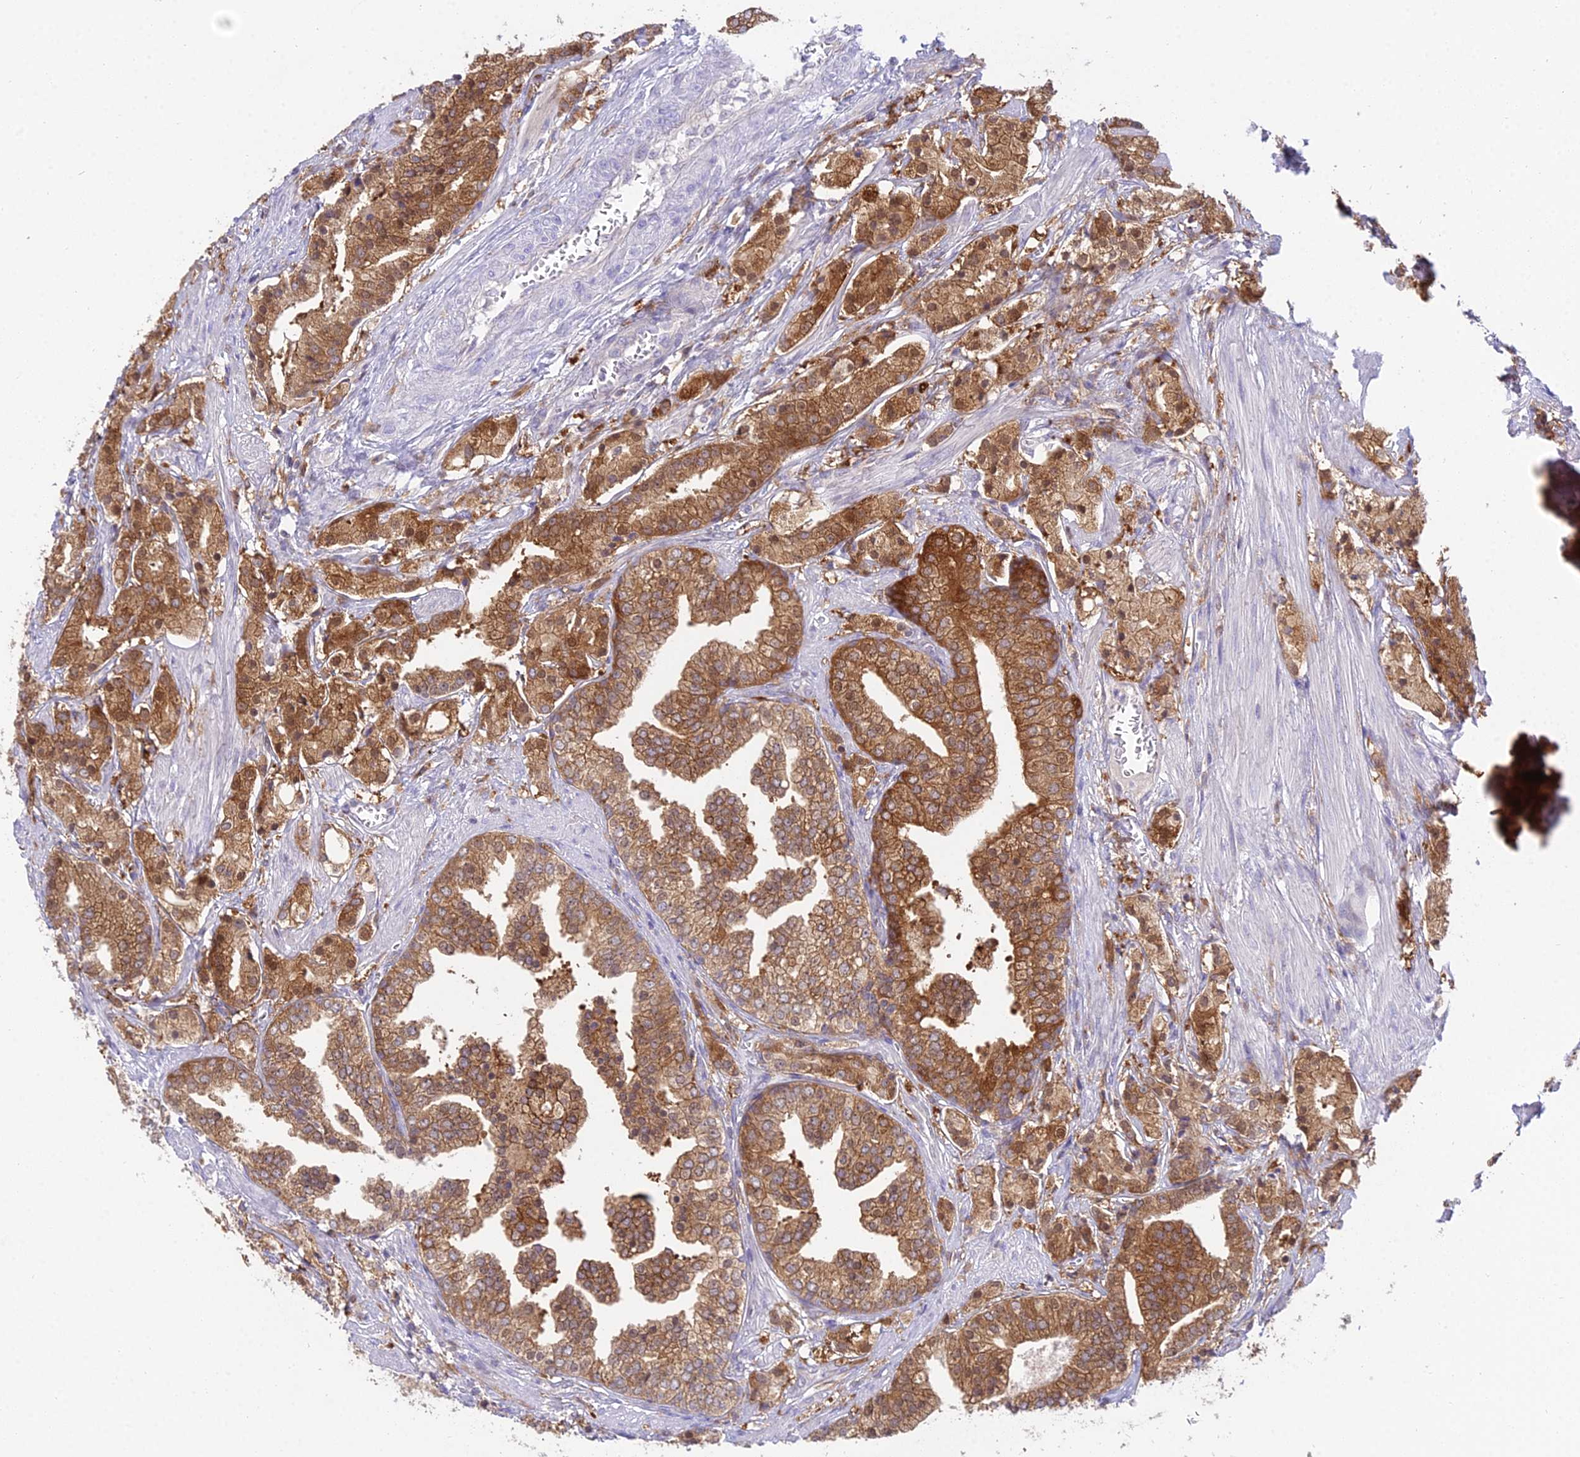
{"staining": {"intensity": "moderate", "quantity": ">75%", "location": "cytoplasmic/membranous"}, "tissue": "prostate cancer", "cell_type": "Tumor cells", "image_type": "cancer", "snomed": [{"axis": "morphology", "description": "Adenocarcinoma, High grade"}, {"axis": "topography", "description": "Prostate"}], "caption": "Prostate high-grade adenocarcinoma stained for a protein (brown) exhibits moderate cytoplasmic/membranous positive positivity in approximately >75% of tumor cells.", "gene": "UBE2G1", "patient": {"sex": "male", "age": 50}}